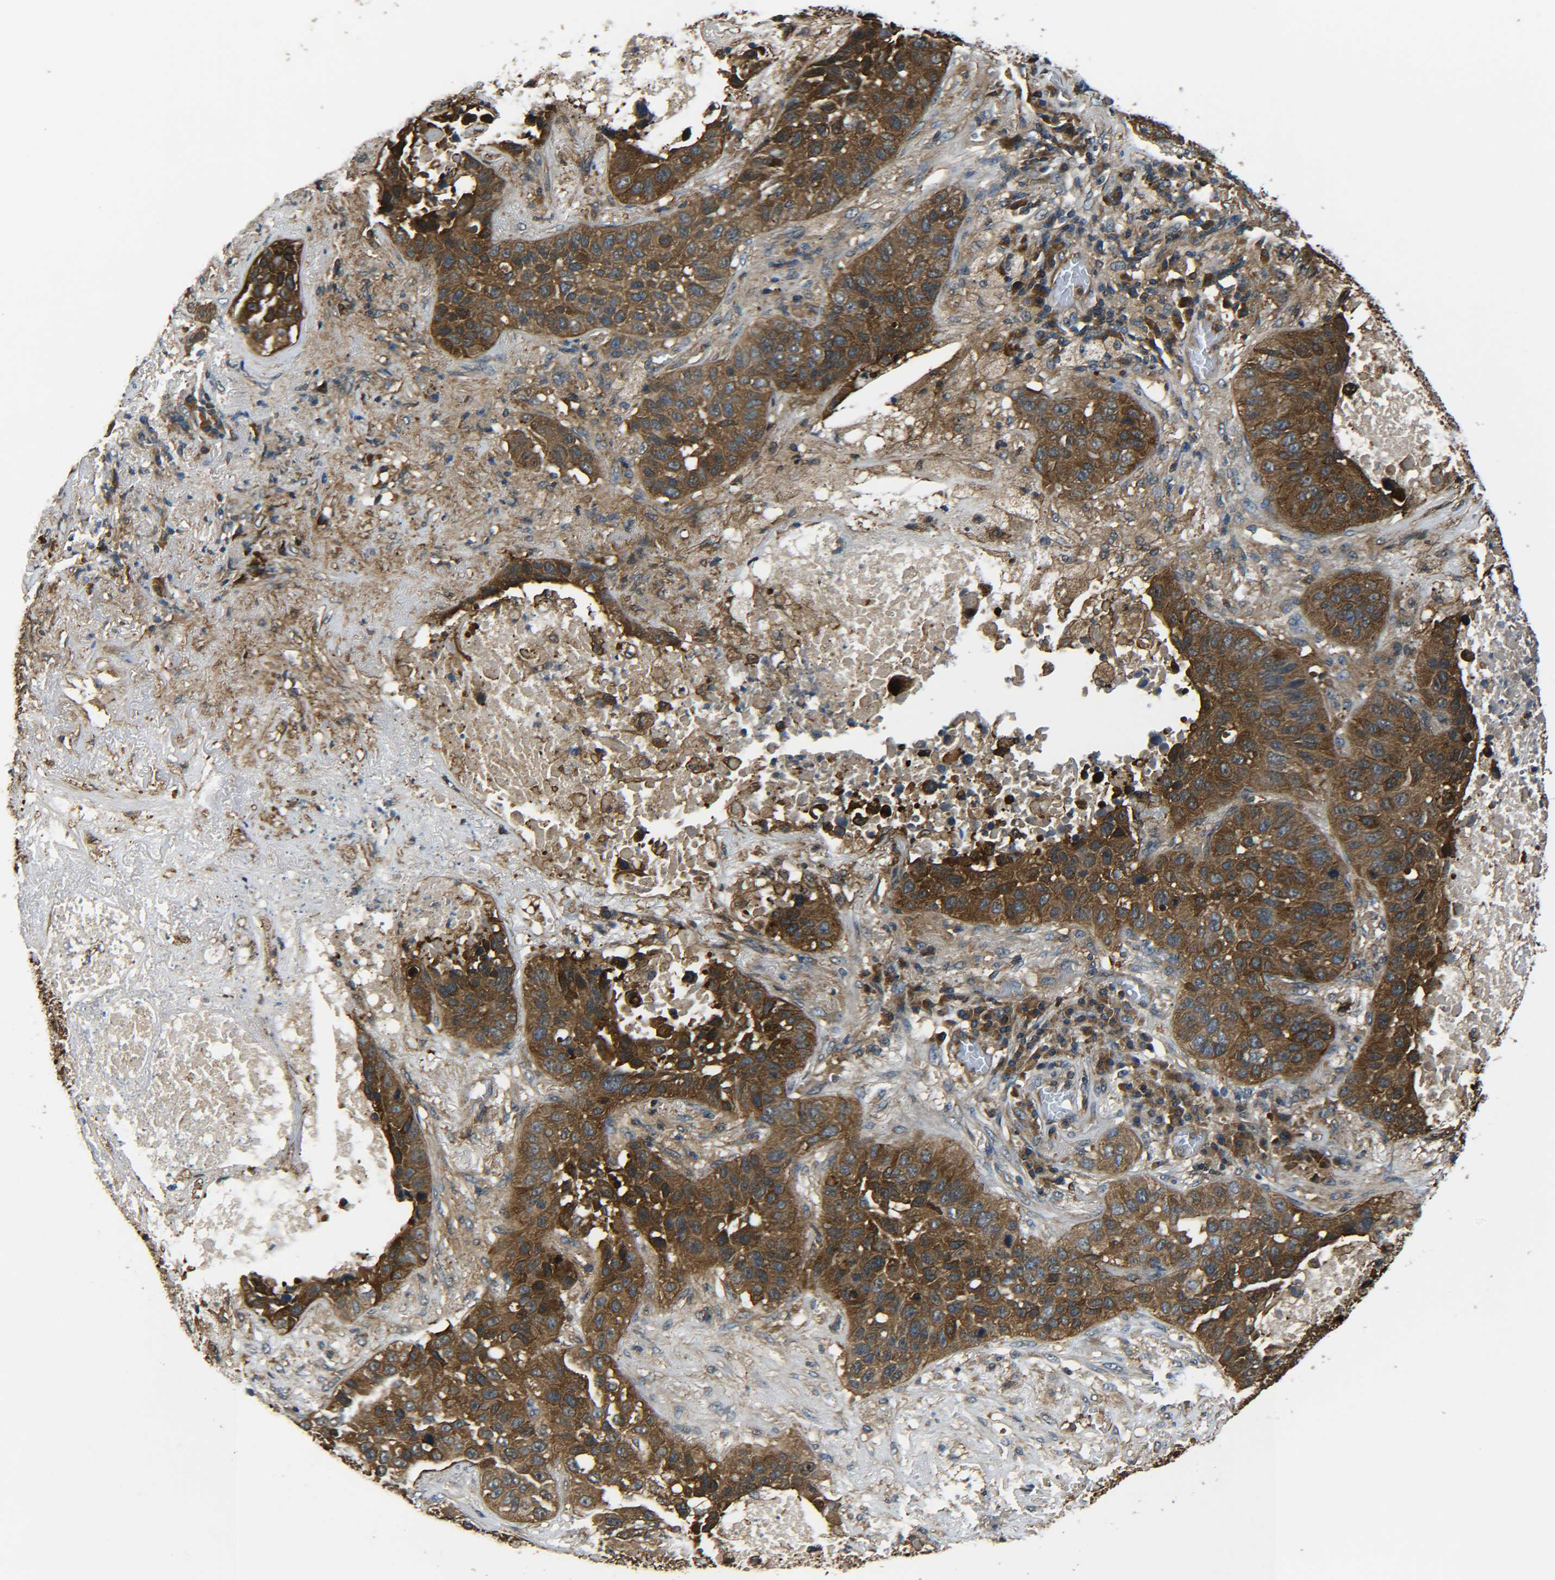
{"staining": {"intensity": "strong", "quantity": ">75%", "location": "cytoplasmic/membranous"}, "tissue": "lung cancer", "cell_type": "Tumor cells", "image_type": "cancer", "snomed": [{"axis": "morphology", "description": "Squamous cell carcinoma, NOS"}, {"axis": "topography", "description": "Lung"}], "caption": "Lung cancer (squamous cell carcinoma) stained with immunohistochemistry reveals strong cytoplasmic/membranous positivity in about >75% of tumor cells.", "gene": "PREB", "patient": {"sex": "male", "age": 57}}